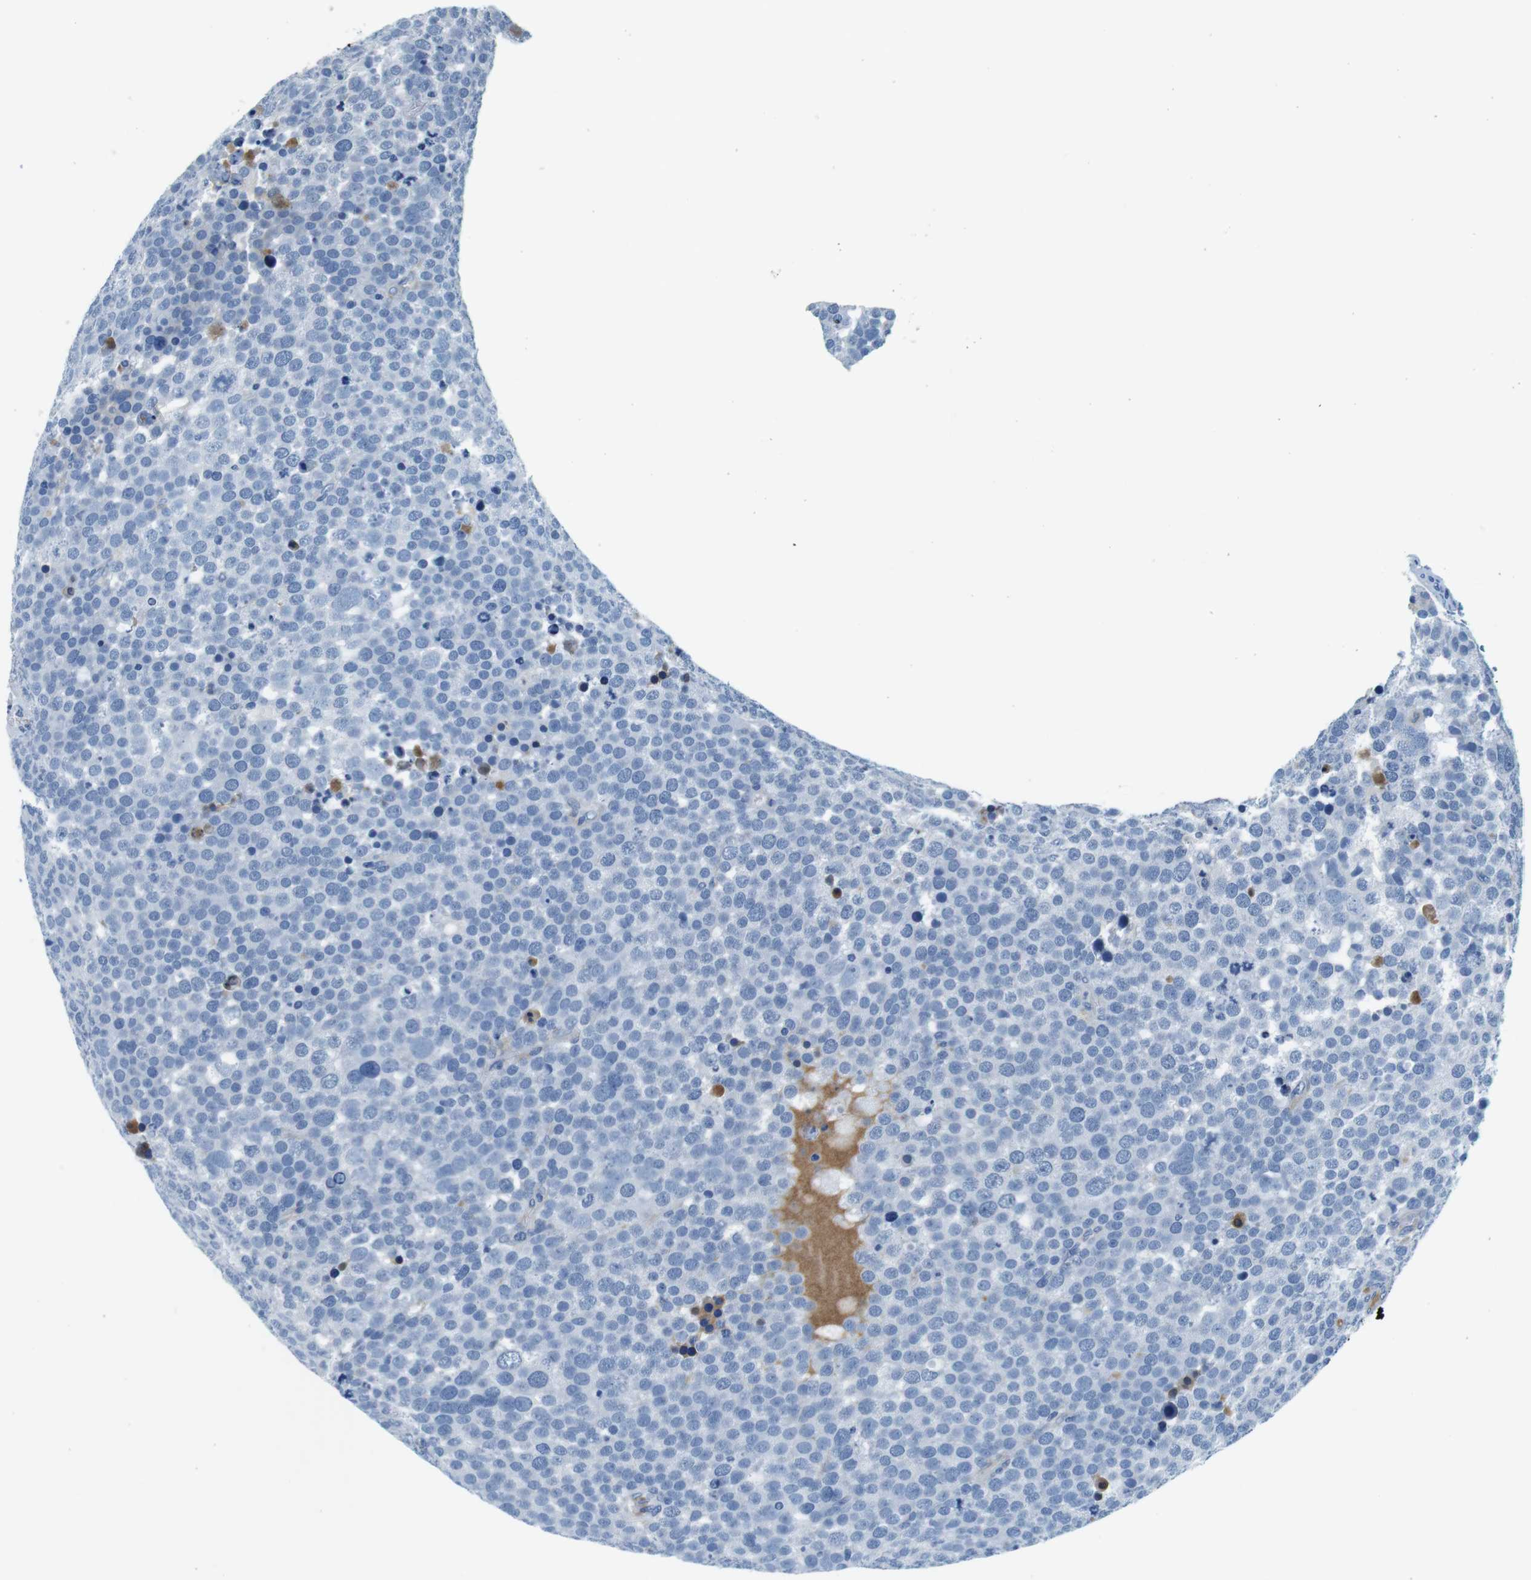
{"staining": {"intensity": "negative", "quantity": "none", "location": "none"}, "tissue": "testis cancer", "cell_type": "Tumor cells", "image_type": "cancer", "snomed": [{"axis": "morphology", "description": "Seminoma, NOS"}, {"axis": "topography", "description": "Testis"}], "caption": "The micrograph shows no staining of tumor cells in testis cancer. (DAB (3,3'-diaminobenzidine) immunohistochemistry, high magnification).", "gene": "IGHD", "patient": {"sex": "male", "age": 71}}